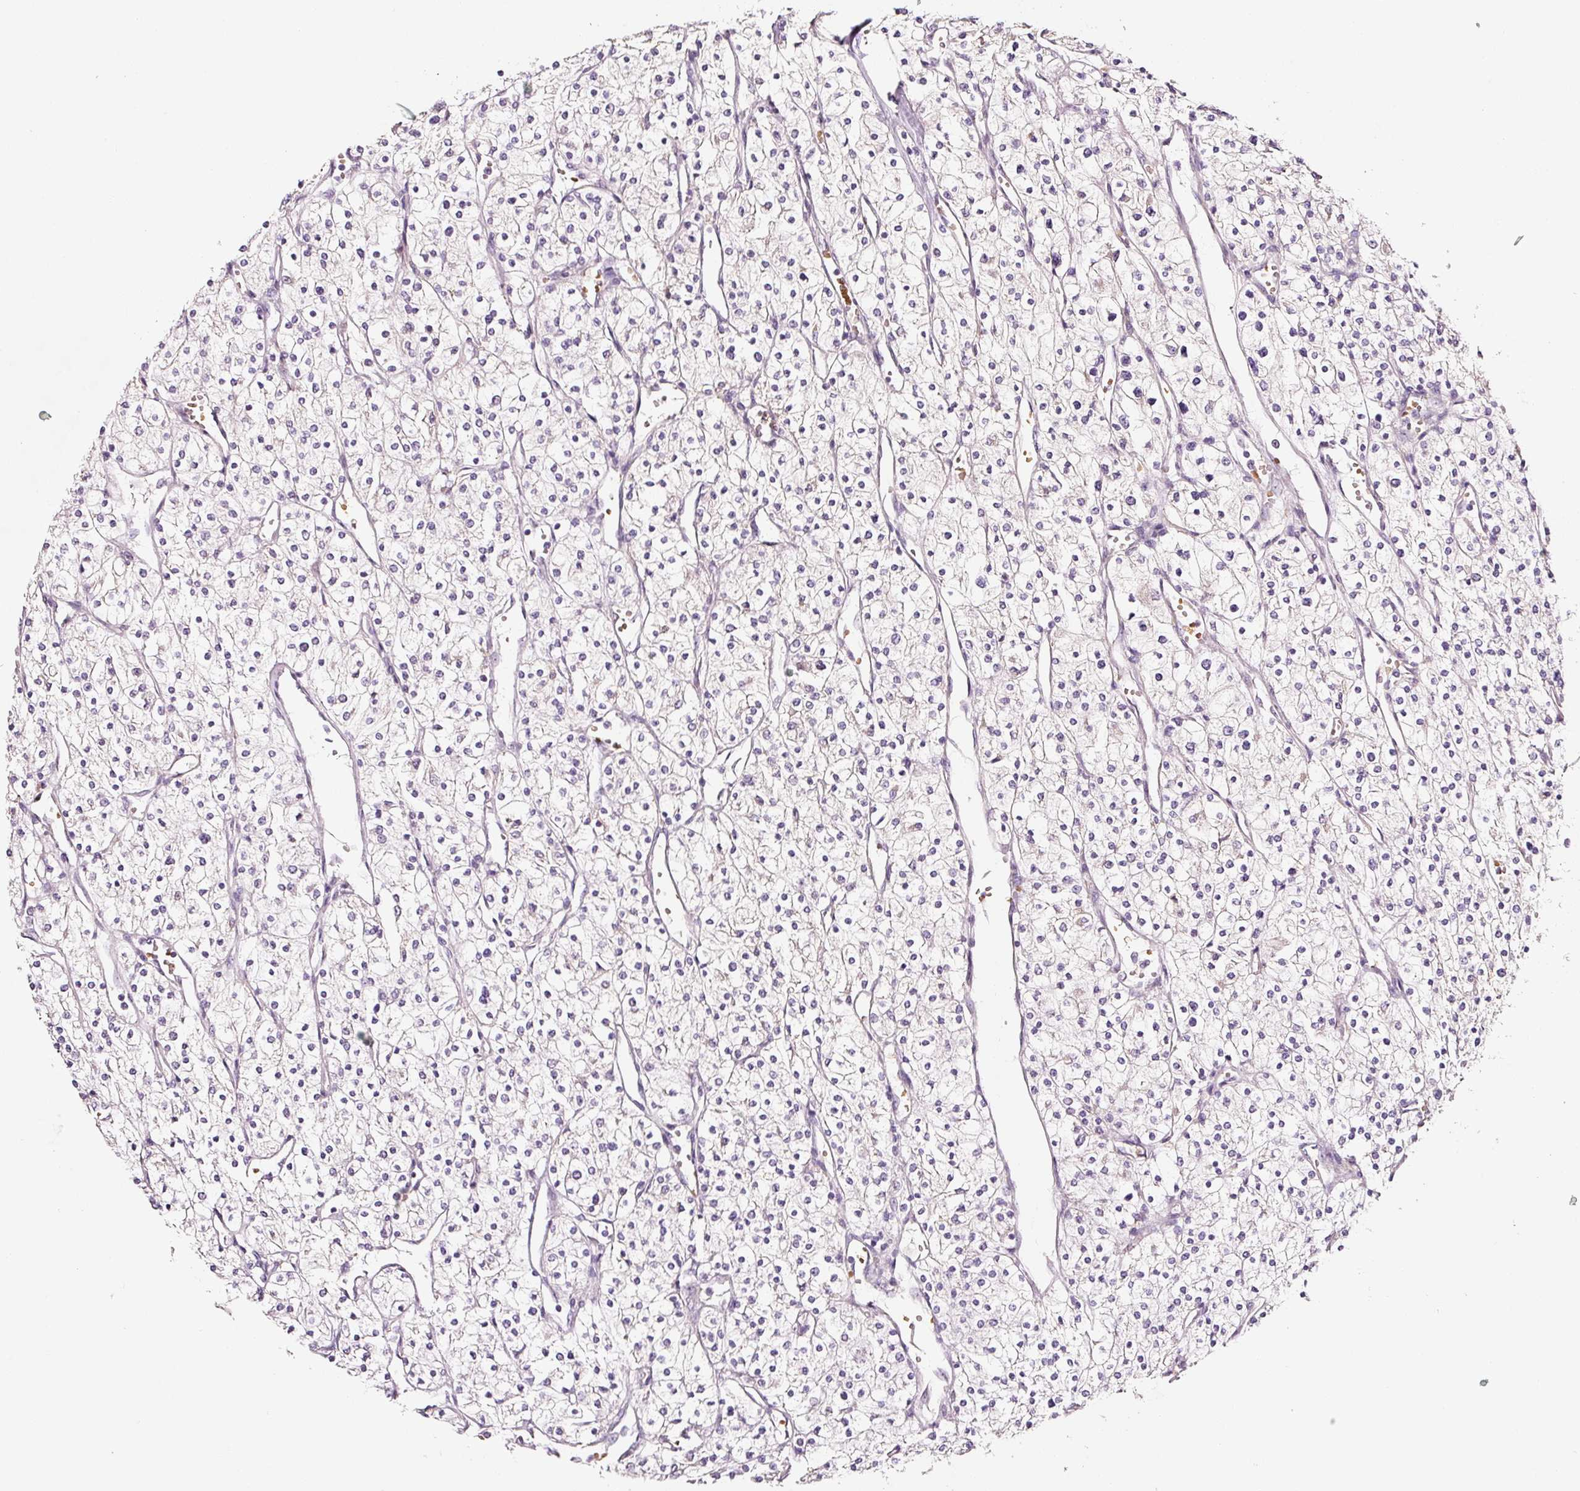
{"staining": {"intensity": "negative", "quantity": "none", "location": "none"}, "tissue": "renal cancer", "cell_type": "Tumor cells", "image_type": "cancer", "snomed": [{"axis": "morphology", "description": "Adenocarcinoma, NOS"}, {"axis": "topography", "description": "Kidney"}], "caption": "Immunohistochemistry histopathology image of neoplastic tissue: human renal cancer stained with DAB exhibits no significant protein staining in tumor cells.", "gene": "ZNF460", "patient": {"sex": "male", "age": 80}}